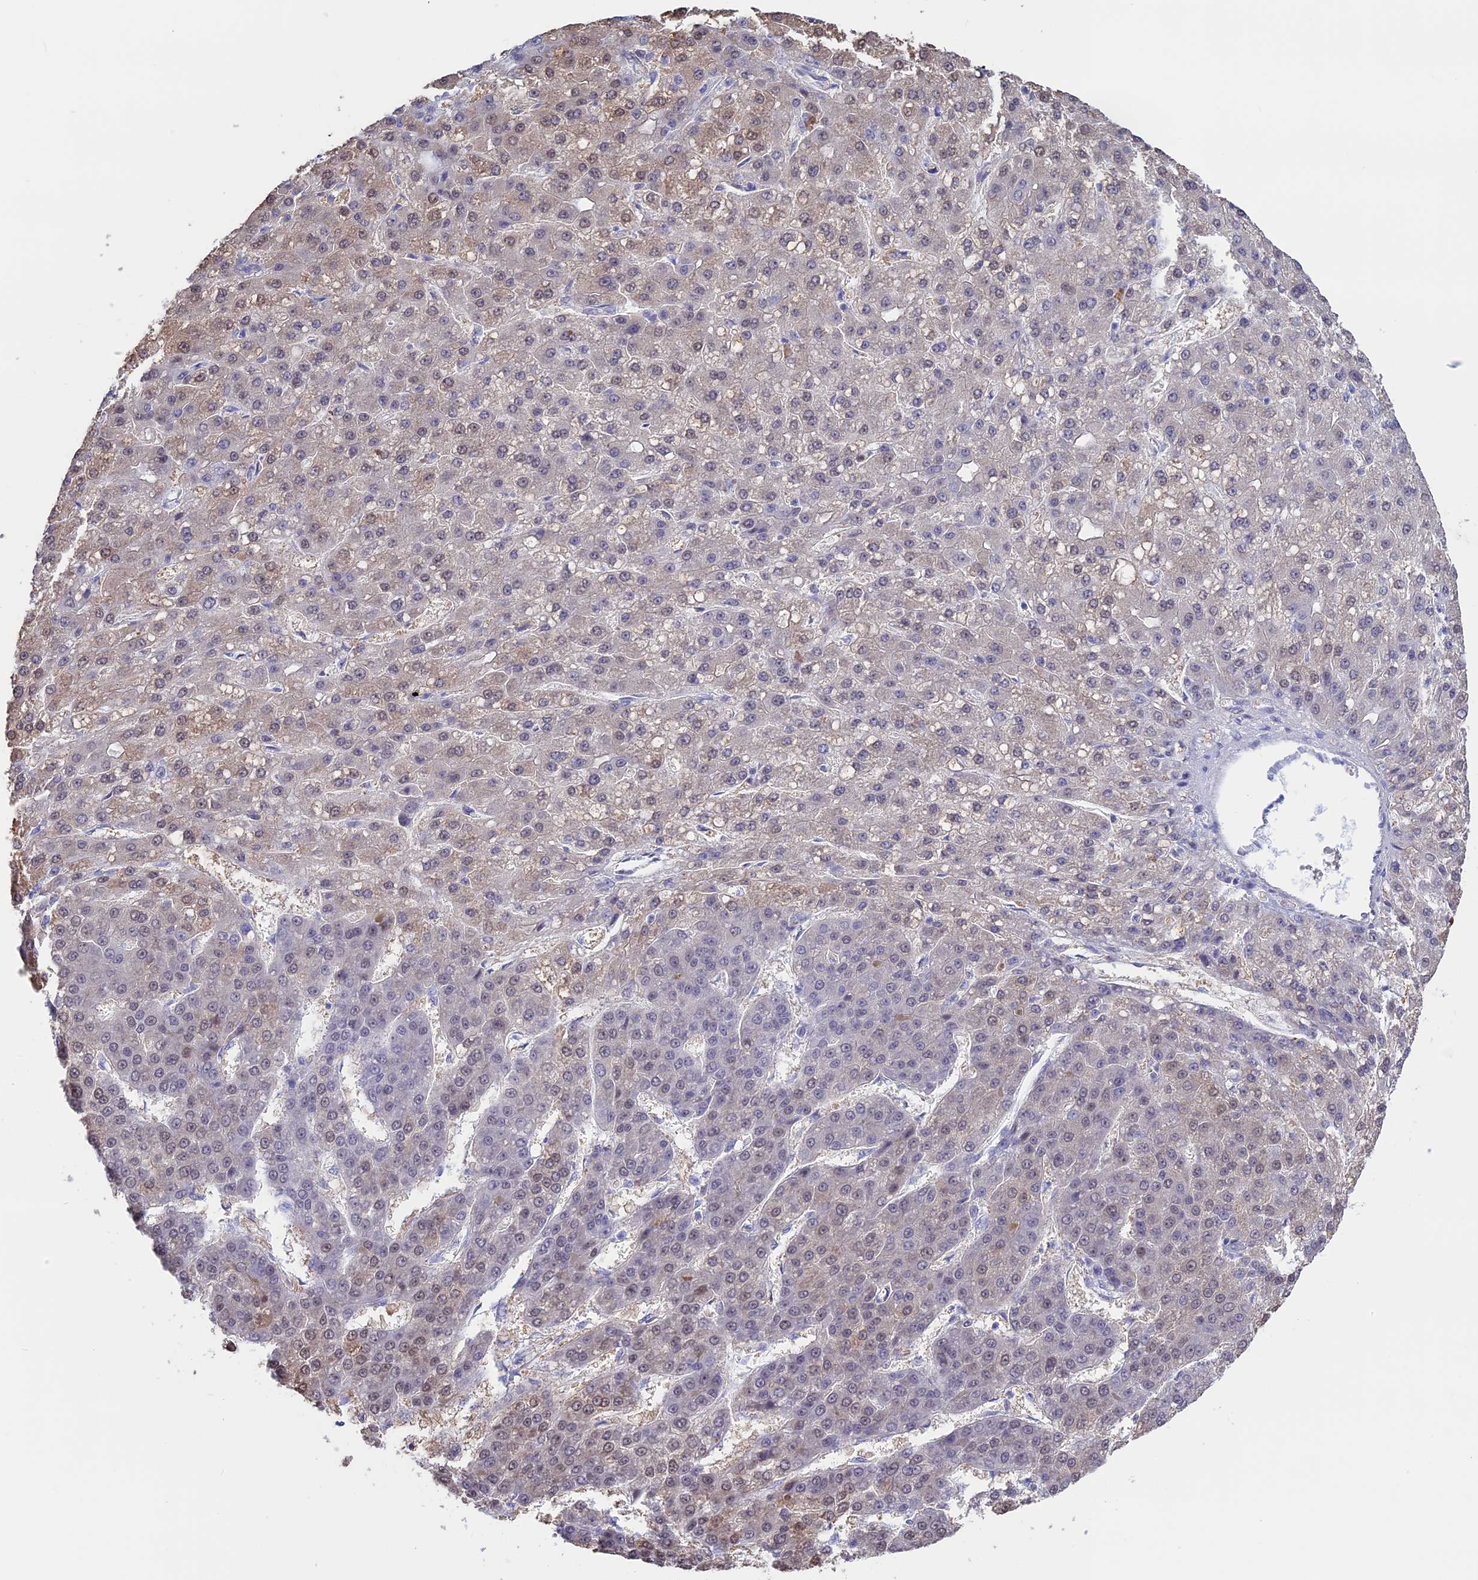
{"staining": {"intensity": "weak", "quantity": "25%-75%", "location": "cytoplasmic/membranous,nuclear"}, "tissue": "liver cancer", "cell_type": "Tumor cells", "image_type": "cancer", "snomed": [{"axis": "morphology", "description": "Carcinoma, Hepatocellular, NOS"}, {"axis": "topography", "description": "Liver"}], "caption": "Protein staining by immunohistochemistry (IHC) exhibits weak cytoplasmic/membranous and nuclear positivity in approximately 25%-75% of tumor cells in liver cancer.", "gene": "LHFPL2", "patient": {"sex": "male", "age": 67}}